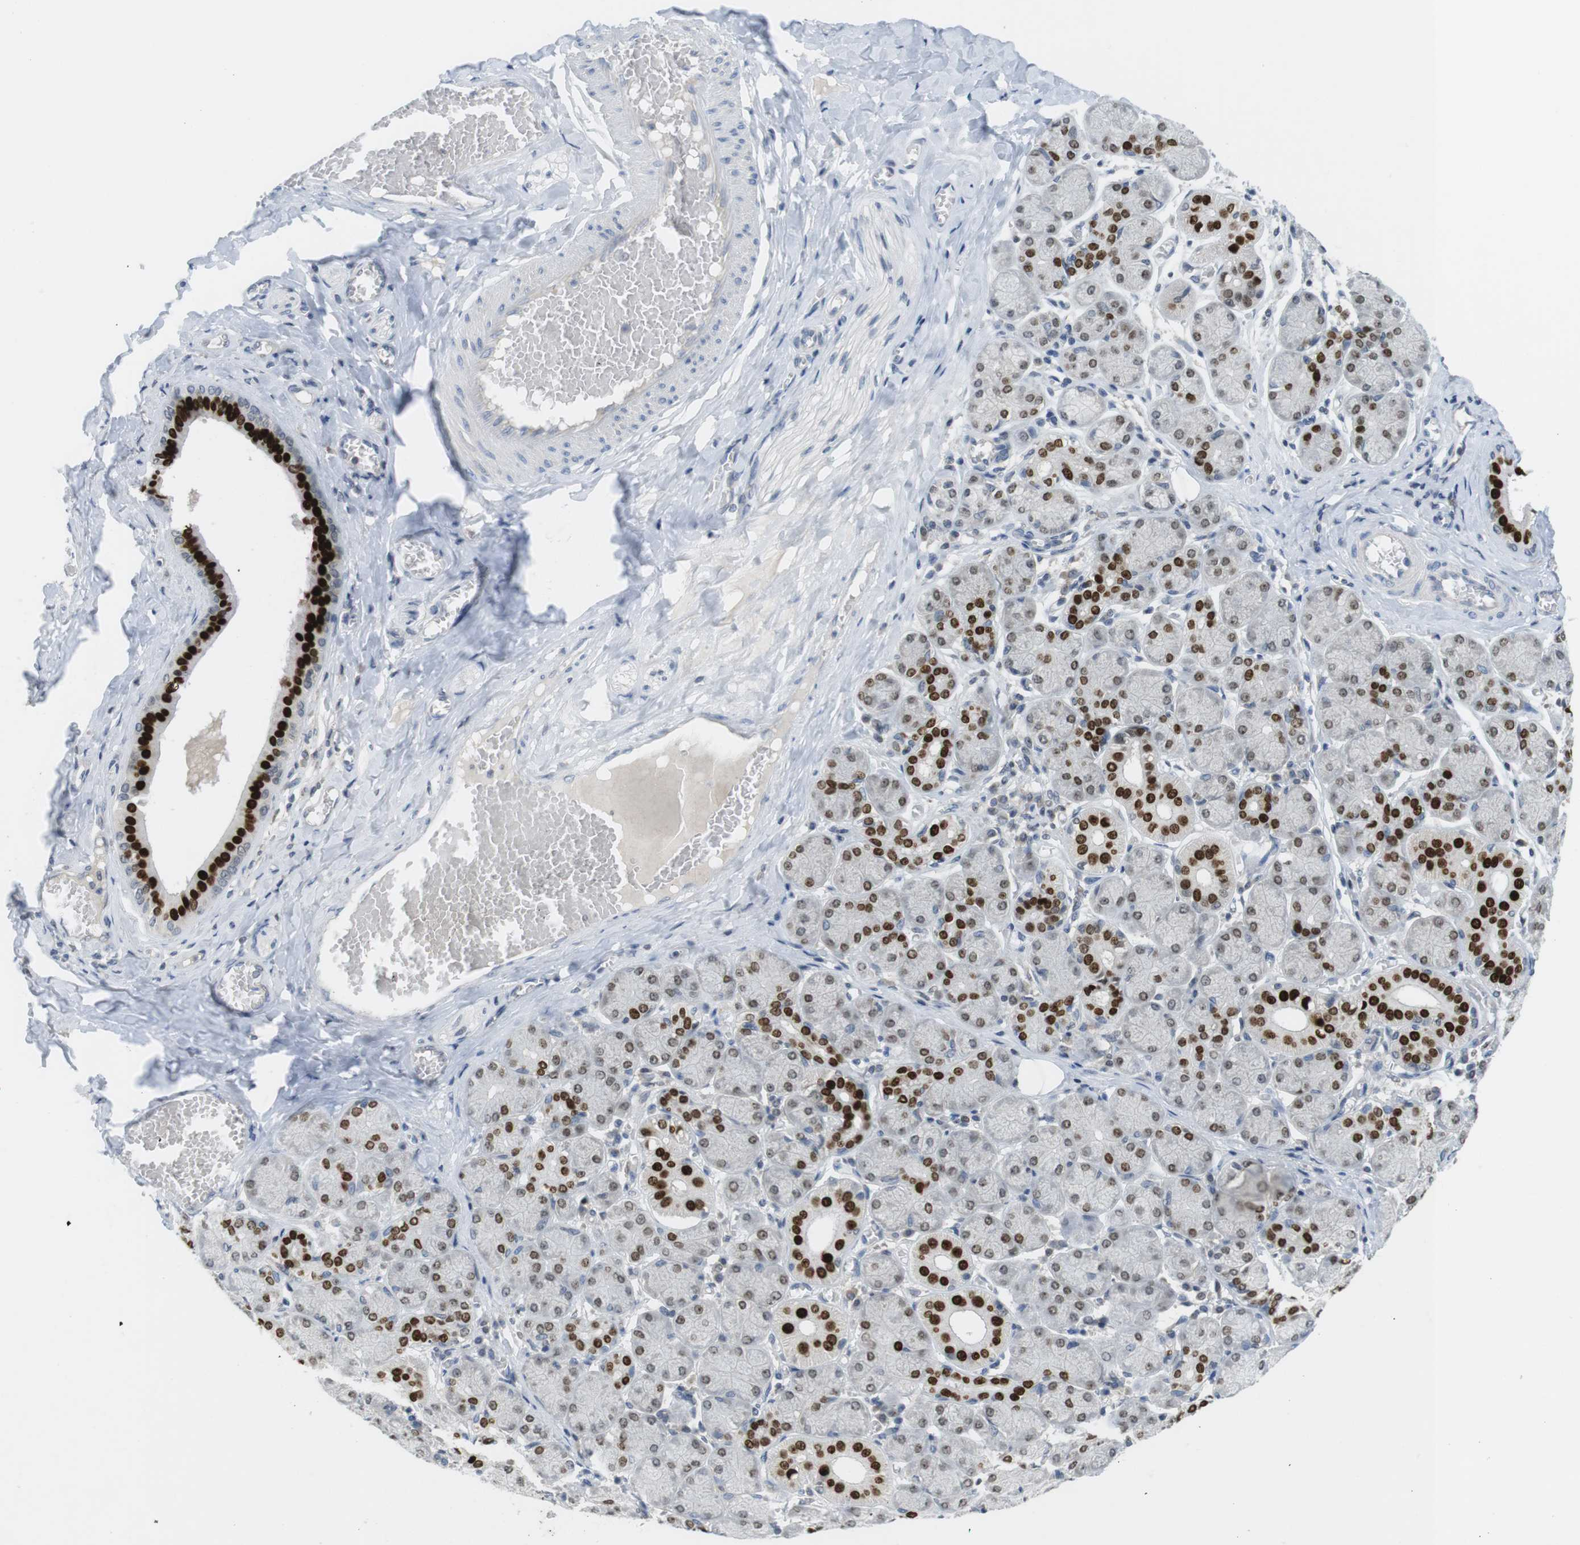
{"staining": {"intensity": "strong", "quantity": "25%-75%", "location": "nuclear"}, "tissue": "salivary gland", "cell_type": "Glandular cells", "image_type": "normal", "snomed": [{"axis": "morphology", "description": "Normal tissue, NOS"}, {"axis": "topography", "description": "Salivary gland"}], "caption": "Salivary gland stained with immunohistochemistry (IHC) demonstrates strong nuclear expression in approximately 25%-75% of glandular cells. The staining is performed using DAB brown chromogen to label protein expression. The nuclei are counter-stained blue using hematoxylin.", "gene": "RCC1", "patient": {"sex": "female", "age": 24}}